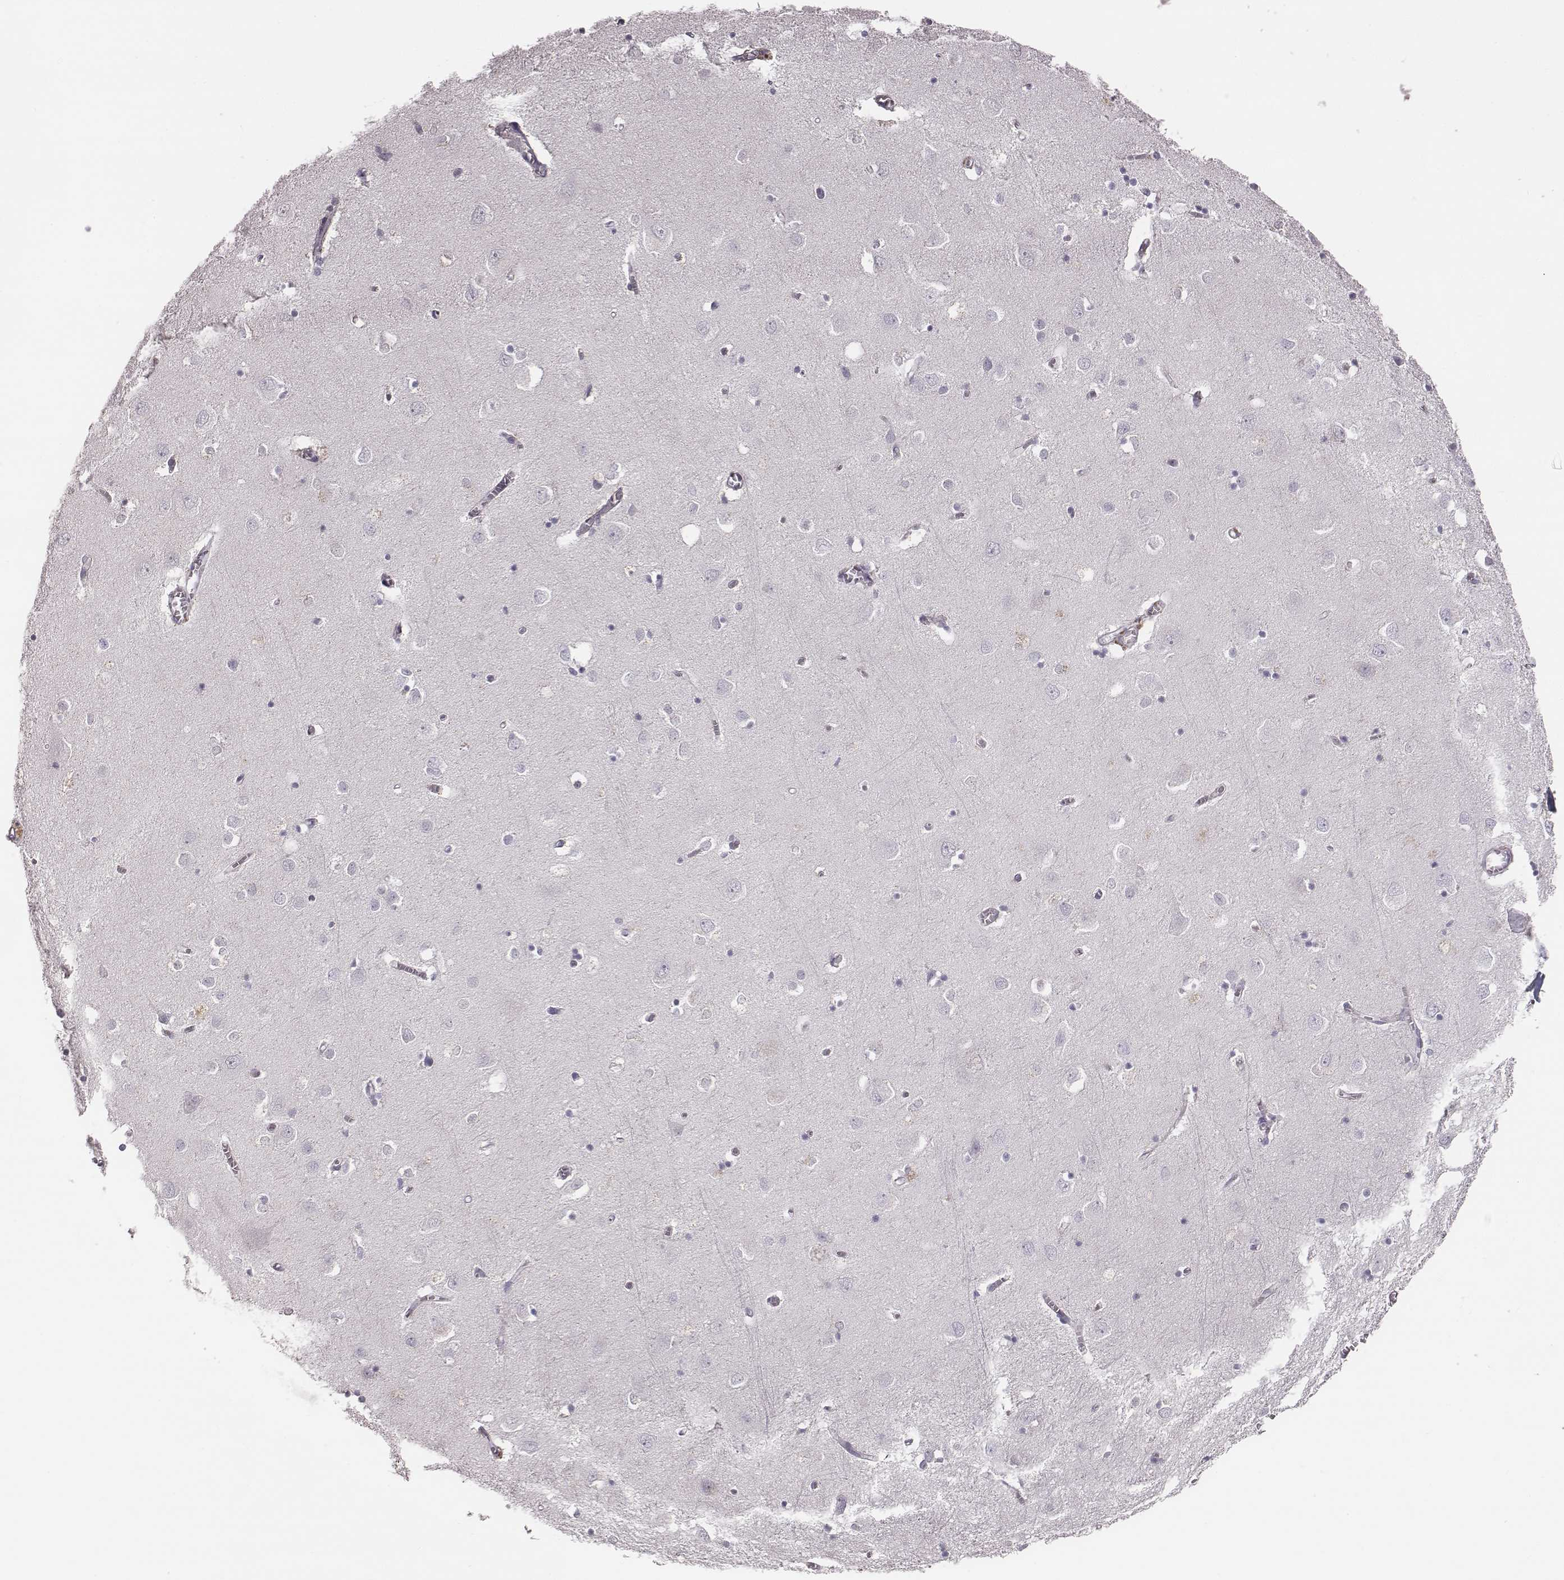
{"staining": {"intensity": "negative", "quantity": "none", "location": "none"}, "tissue": "cerebral cortex", "cell_type": "Endothelial cells", "image_type": "normal", "snomed": [{"axis": "morphology", "description": "Normal tissue, NOS"}, {"axis": "topography", "description": "Cerebral cortex"}], "caption": "High power microscopy image of an immunohistochemistry image of unremarkable cerebral cortex, revealing no significant positivity in endothelial cells. (Brightfield microscopy of DAB IHC at high magnification).", "gene": "CRISP1", "patient": {"sex": "male", "age": 70}}